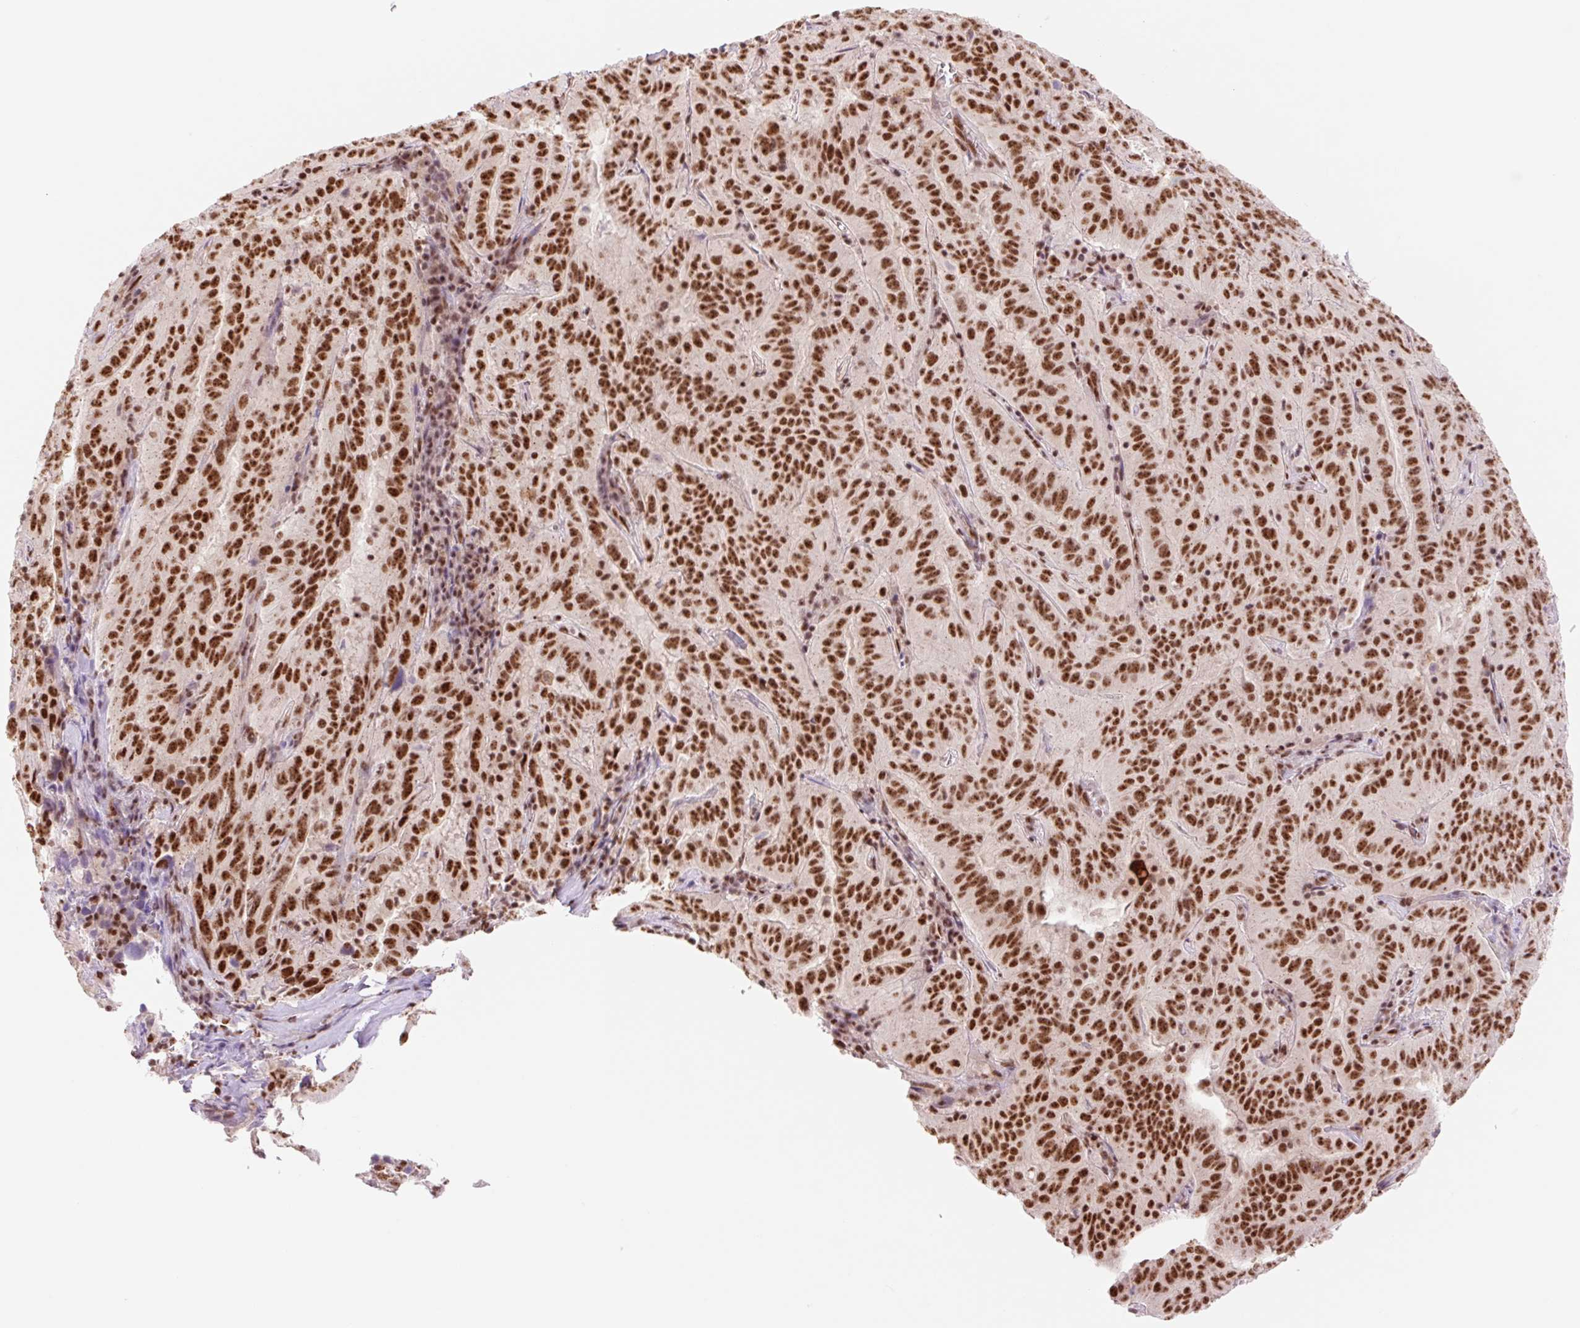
{"staining": {"intensity": "strong", "quantity": ">75%", "location": "nuclear"}, "tissue": "pancreatic cancer", "cell_type": "Tumor cells", "image_type": "cancer", "snomed": [{"axis": "morphology", "description": "Adenocarcinoma, NOS"}, {"axis": "topography", "description": "Pancreas"}], "caption": "Strong nuclear expression for a protein is seen in about >75% of tumor cells of pancreatic cancer (adenocarcinoma) using immunohistochemistry (IHC).", "gene": "PRDM11", "patient": {"sex": "male", "age": 63}}